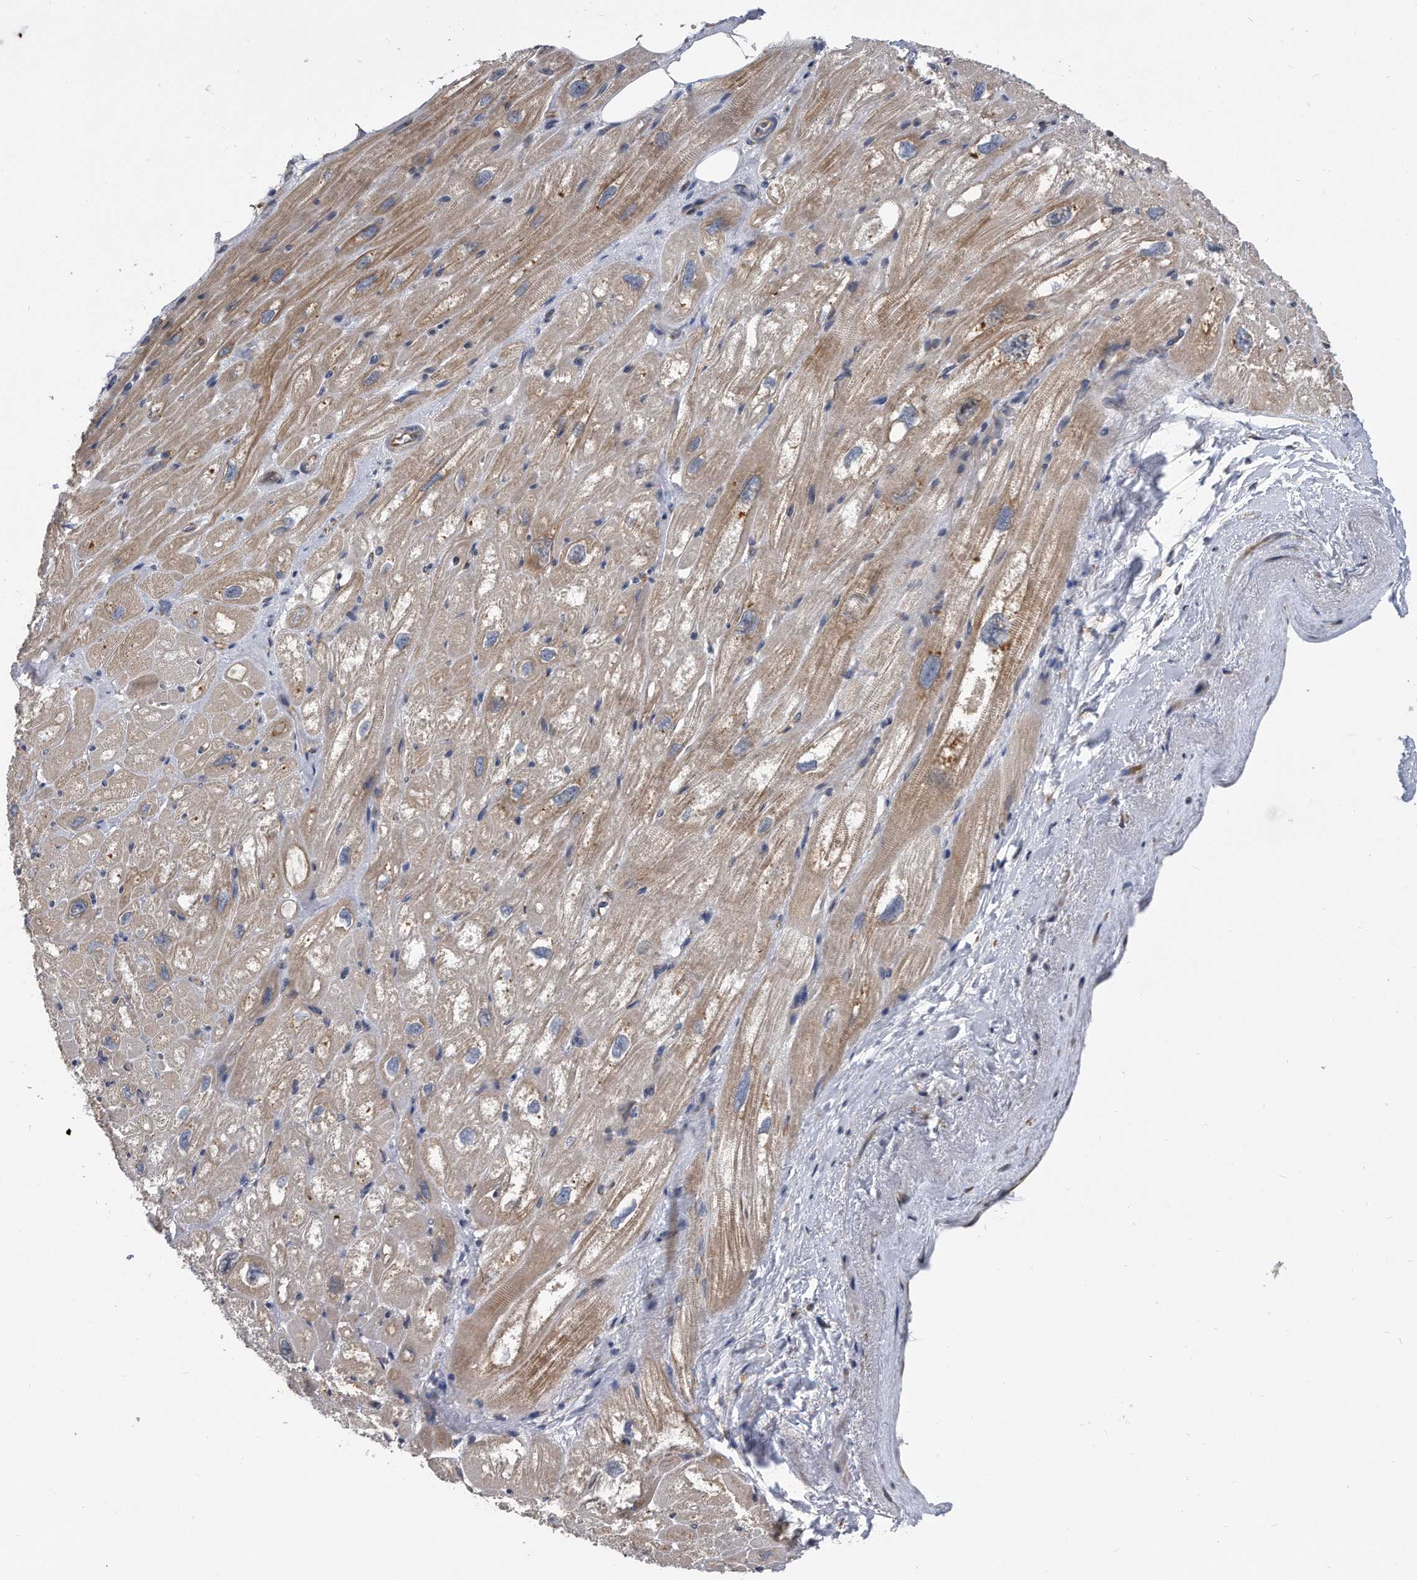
{"staining": {"intensity": "moderate", "quantity": ">75%", "location": "cytoplasmic/membranous"}, "tissue": "heart muscle", "cell_type": "Cardiomyocytes", "image_type": "normal", "snomed": [{"axis": "morphology", "description": "Normal tissue, NOS"}, {"axis": "topography", "description": "Heart"}], "caption": "Cardiomyocytes show moderate cytoplasmic/membranous expression in approximately >75% of cells in benign heart muscle.", "gene": "CCDC47", "patient": {"sex": "male", "age": 50}}